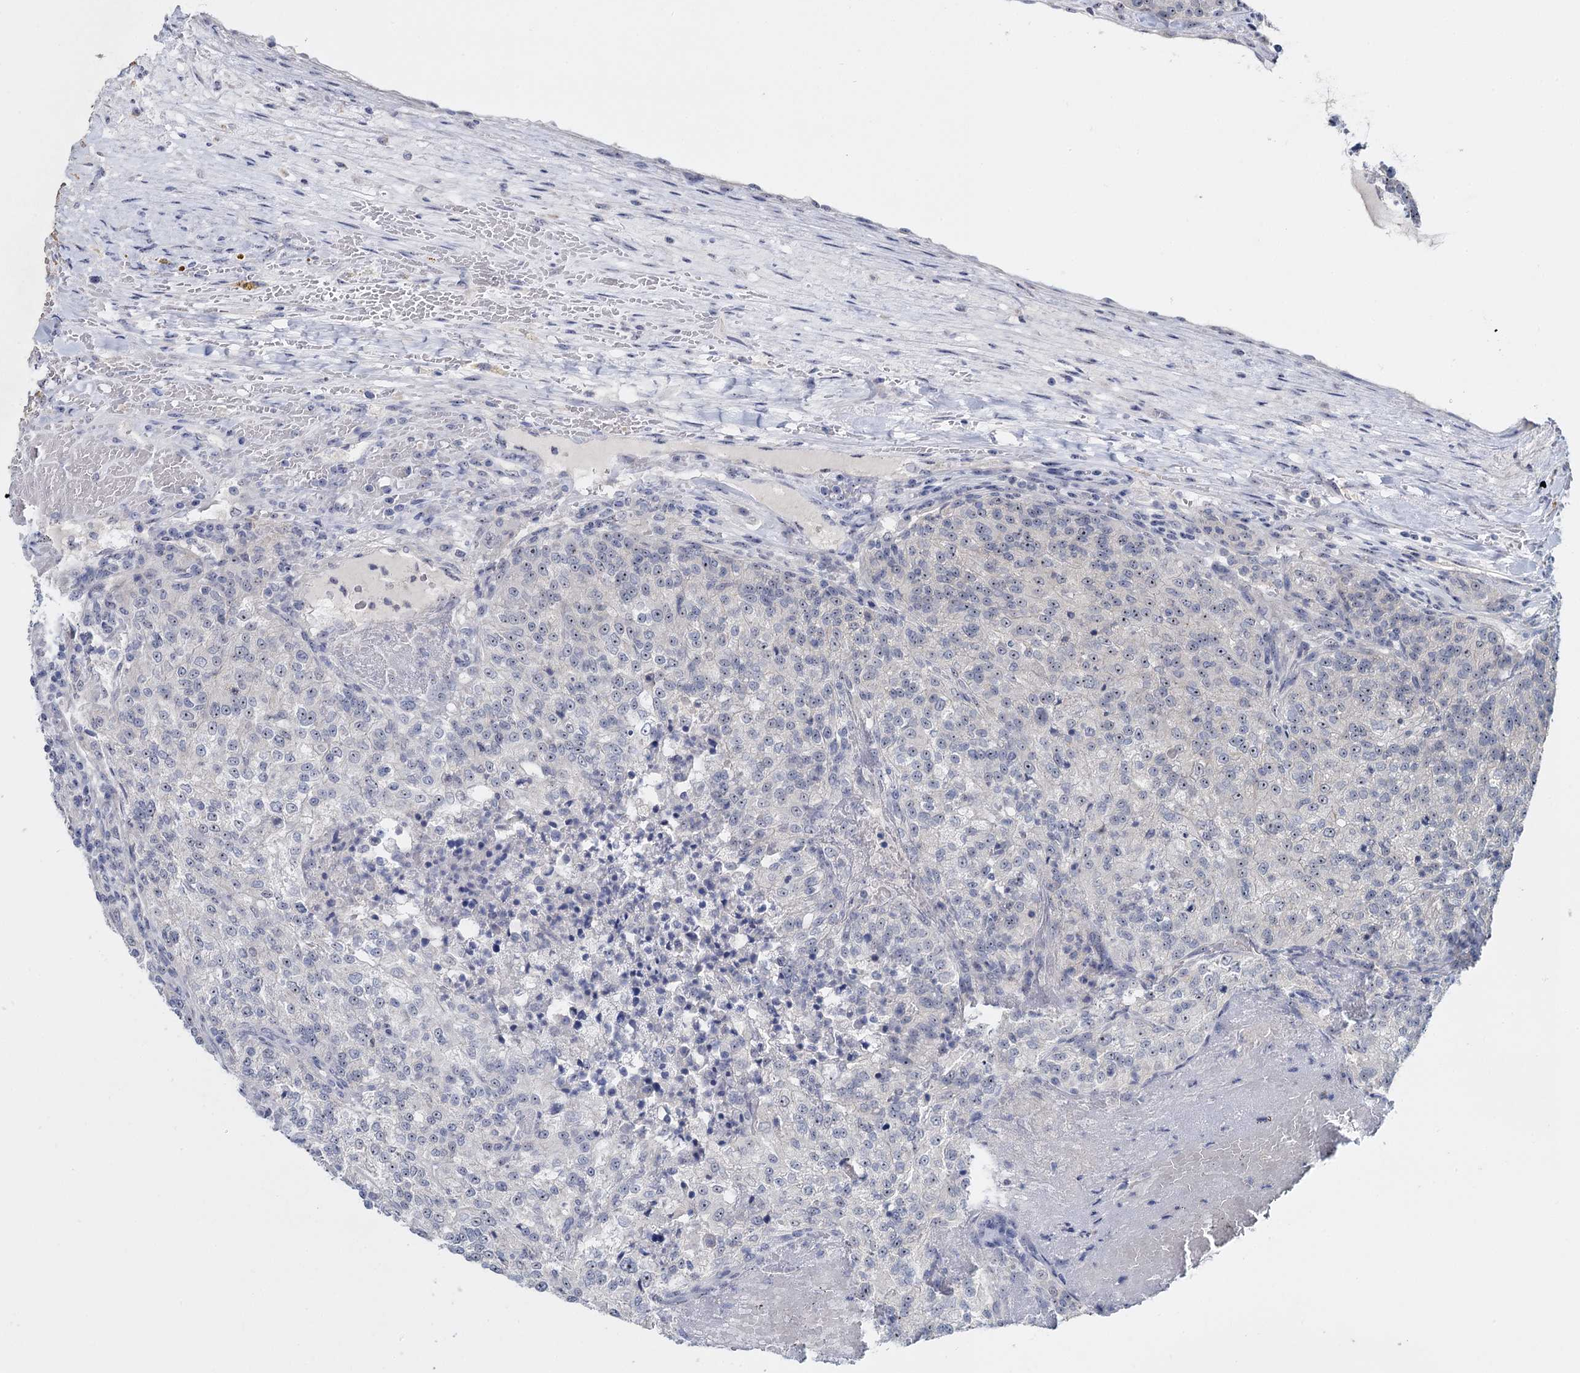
{"staining": {"intensity": "negative", "quantity": "none", "location": "none"}, "tissue": "renal cancer", "cell_type": "Tumor cells", "image_type": "cancer", "snomed": [{"axis": "morphology", "description": "Adenocarcinoma, NOS"}, {"axis": "topography", "description": "Kidney"}], "caption": "High magnification brightfield microscopy of adenocarcinoma (renal) stained with DAB (brown) and counterstained with hematoxylin (blue): tumor cells show no significant expression.", "gene": "SFN", "patient": {"sex": "female", "age": 63}}